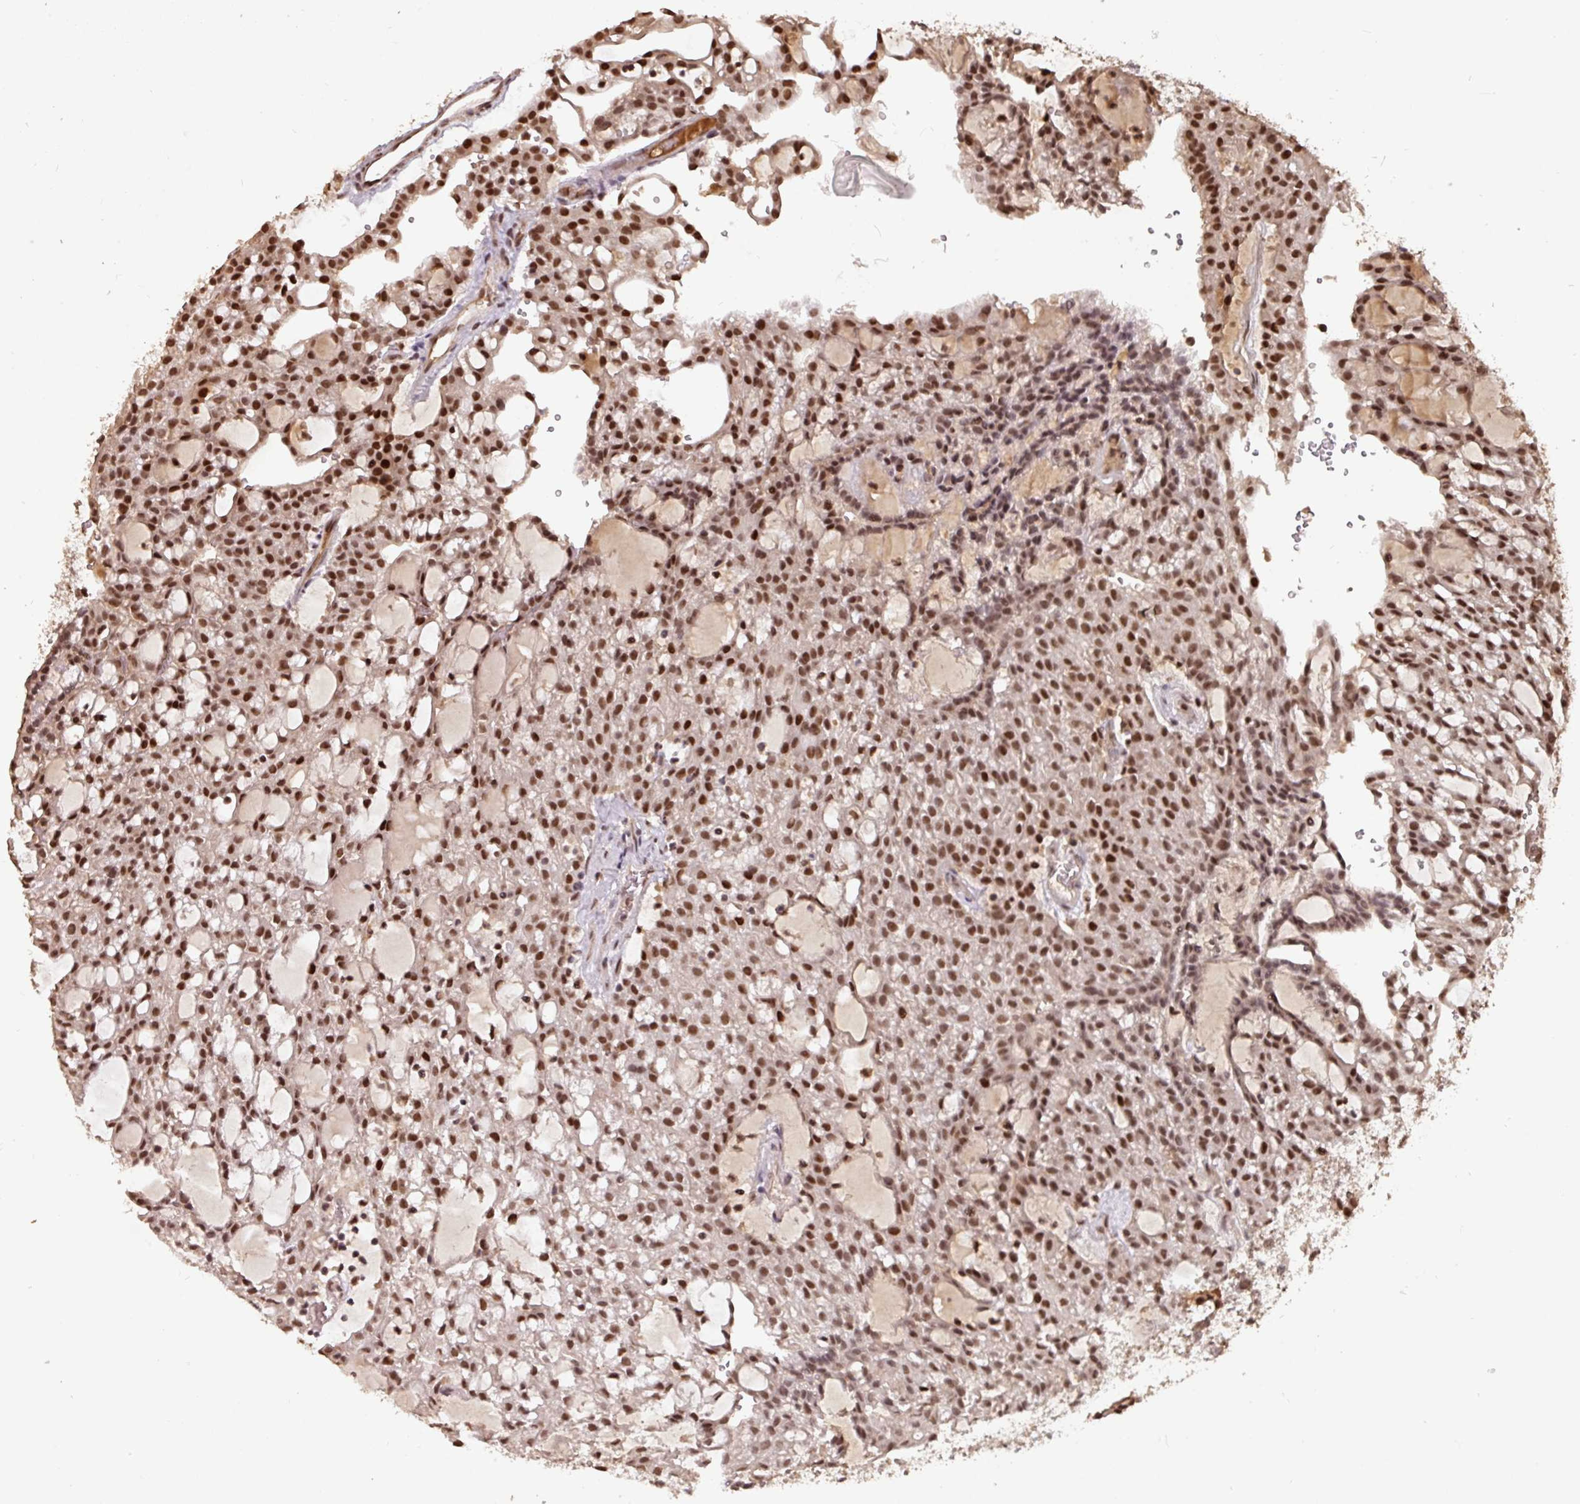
{"staining": {"intensity": "strong", "quantity": ">75%", "location": "nuclear"}, "tissue": "renal cancer", "cell_type": "Tumor cells", "image_type": "cancer", "snomed": [{"axis": "morphology", "description": "Adenocarcinoma, NOS"}, {"axis": "topography", "description": "Kidney"}], "caption": "Adenocarcinoma (renal) stained with a brown dye displays strong nuclear positive positivity in about >75% of tumor cells.", "gene": "POLD1", "patient": {"sex": "male", "age": 63}}